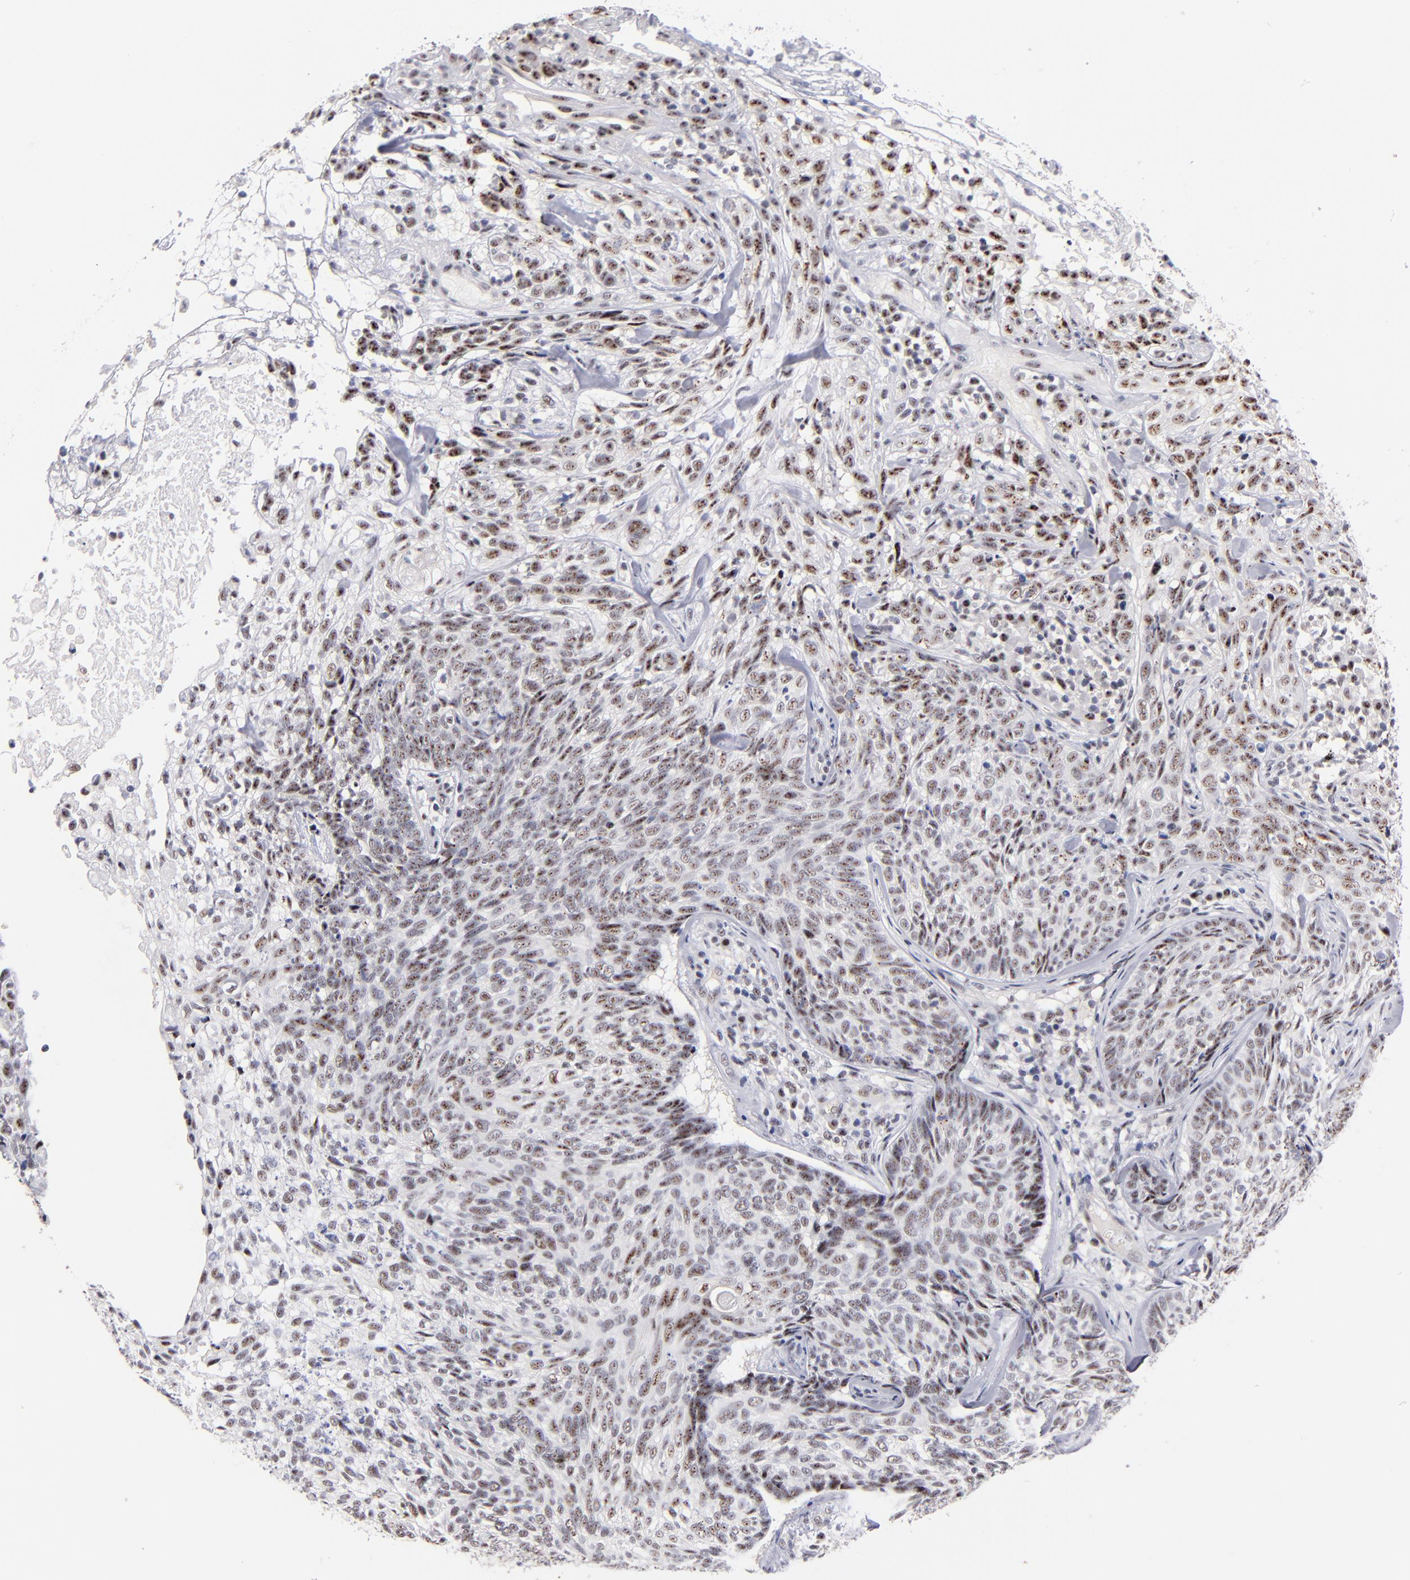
{"staining": {"intensity": "moderate", "quantity": "25%-75%", "location": "nuclear"}, "tissue": "skin cancer", "cell_type": "Tumor cells", "image_type": "cancer", "snomed": [{"axis": "morphology", "description": "Basal cell carcinoma"}, {"axis": "topography", "description": "Skin"}], "caption": "A brown stain highlights moderate nuclear positivity of a protein in human skin basal cell carcinoma tumor cells. The protein of interest is shown in brown color, while the nuclei are stained blue.", "gene": "RAF1", "patient": {"sex": "male", "age": 72}}